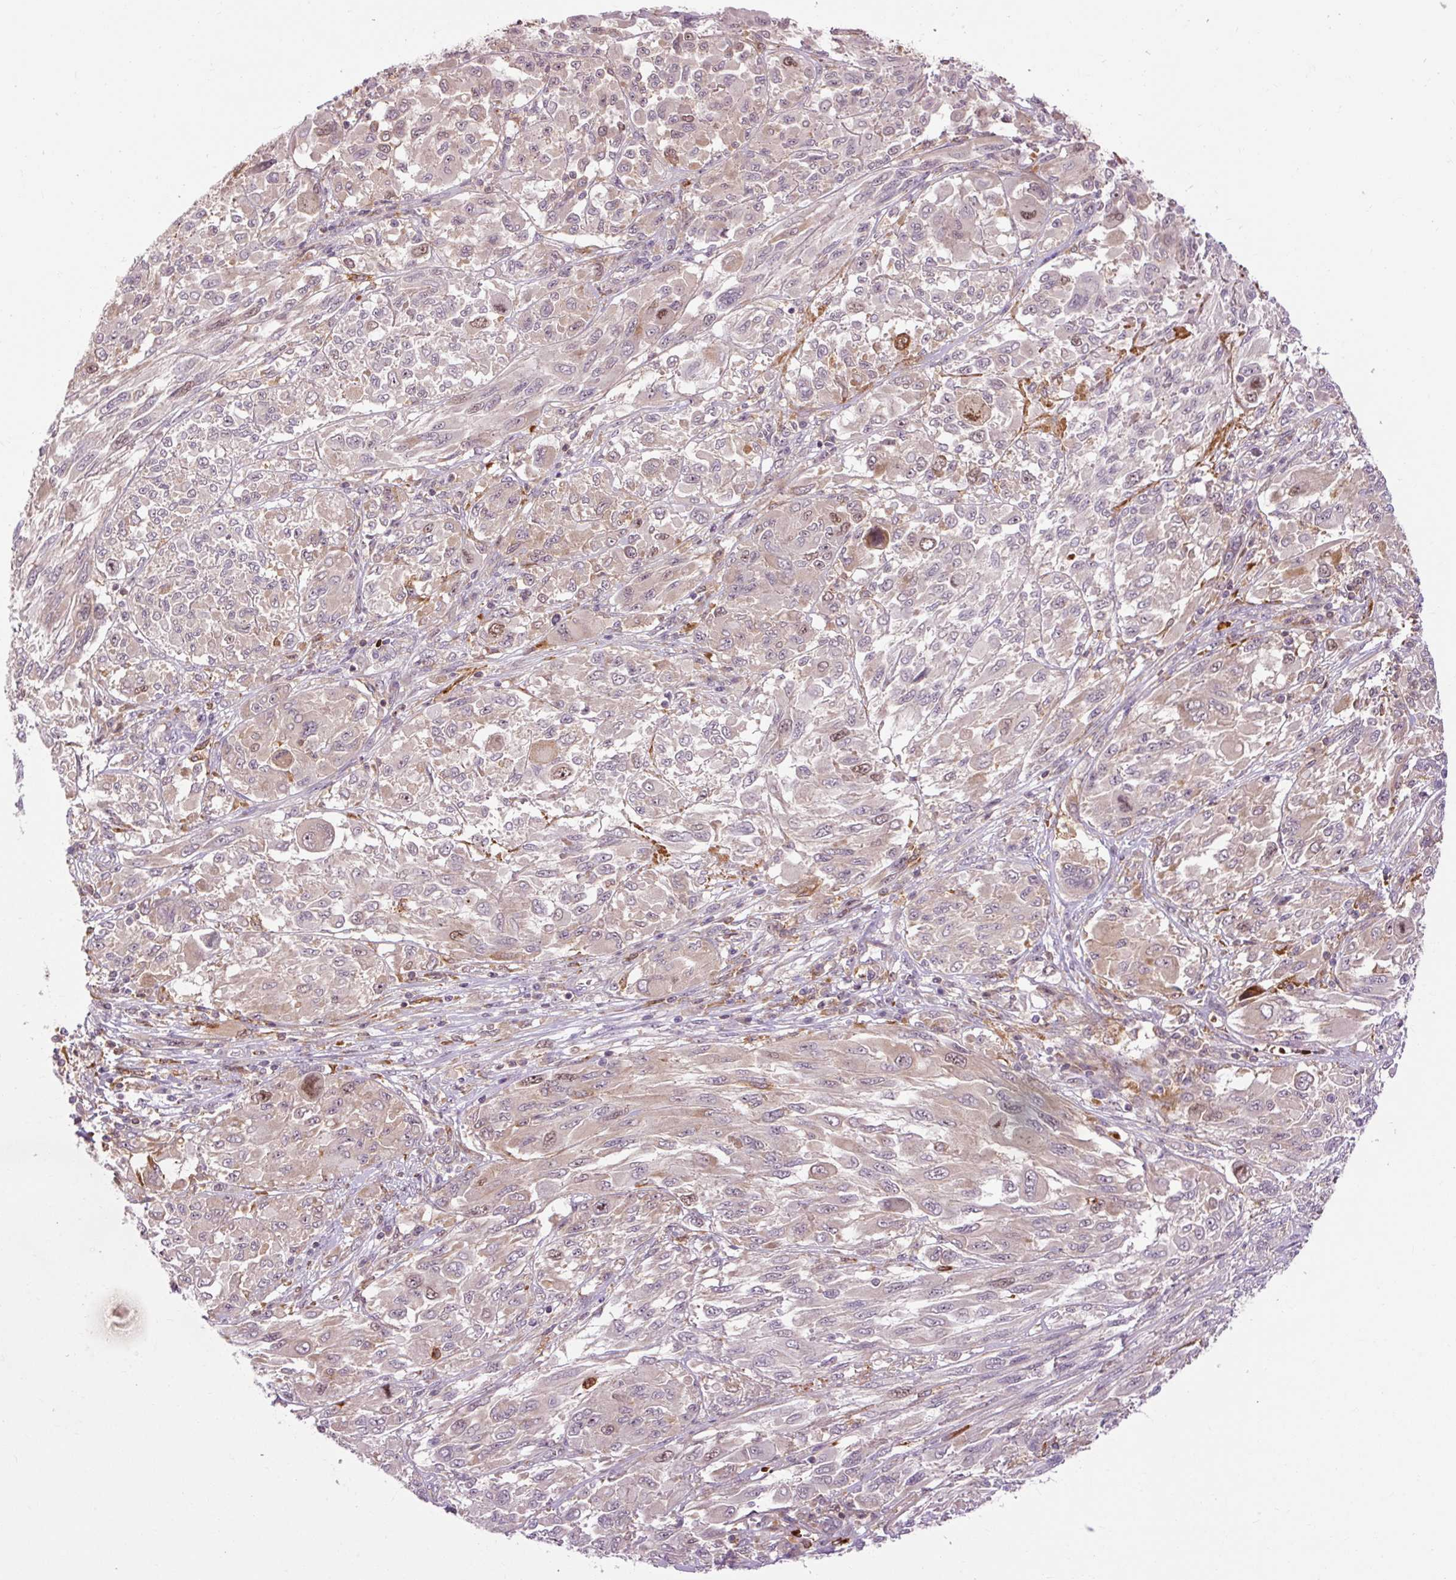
{"staining": {"intensity": "weak", "quantity": "<25%", "location": "cytoplasmic/membranous,nuclear"}, "tissue": "melanoma", "cell_type": "Tumor cells", "image_type": "cancer", "snomed": [{"axis": "morphology", "description": "Malignant melanoma, NOS"}, {"axis": "topography", "description": "Skin"}], "caption": "The micrograph shows no staining of tumor cells in malignant melanoma.", "gene": "CEBPZ", "patient": {"sex": "female", "age": 91}}